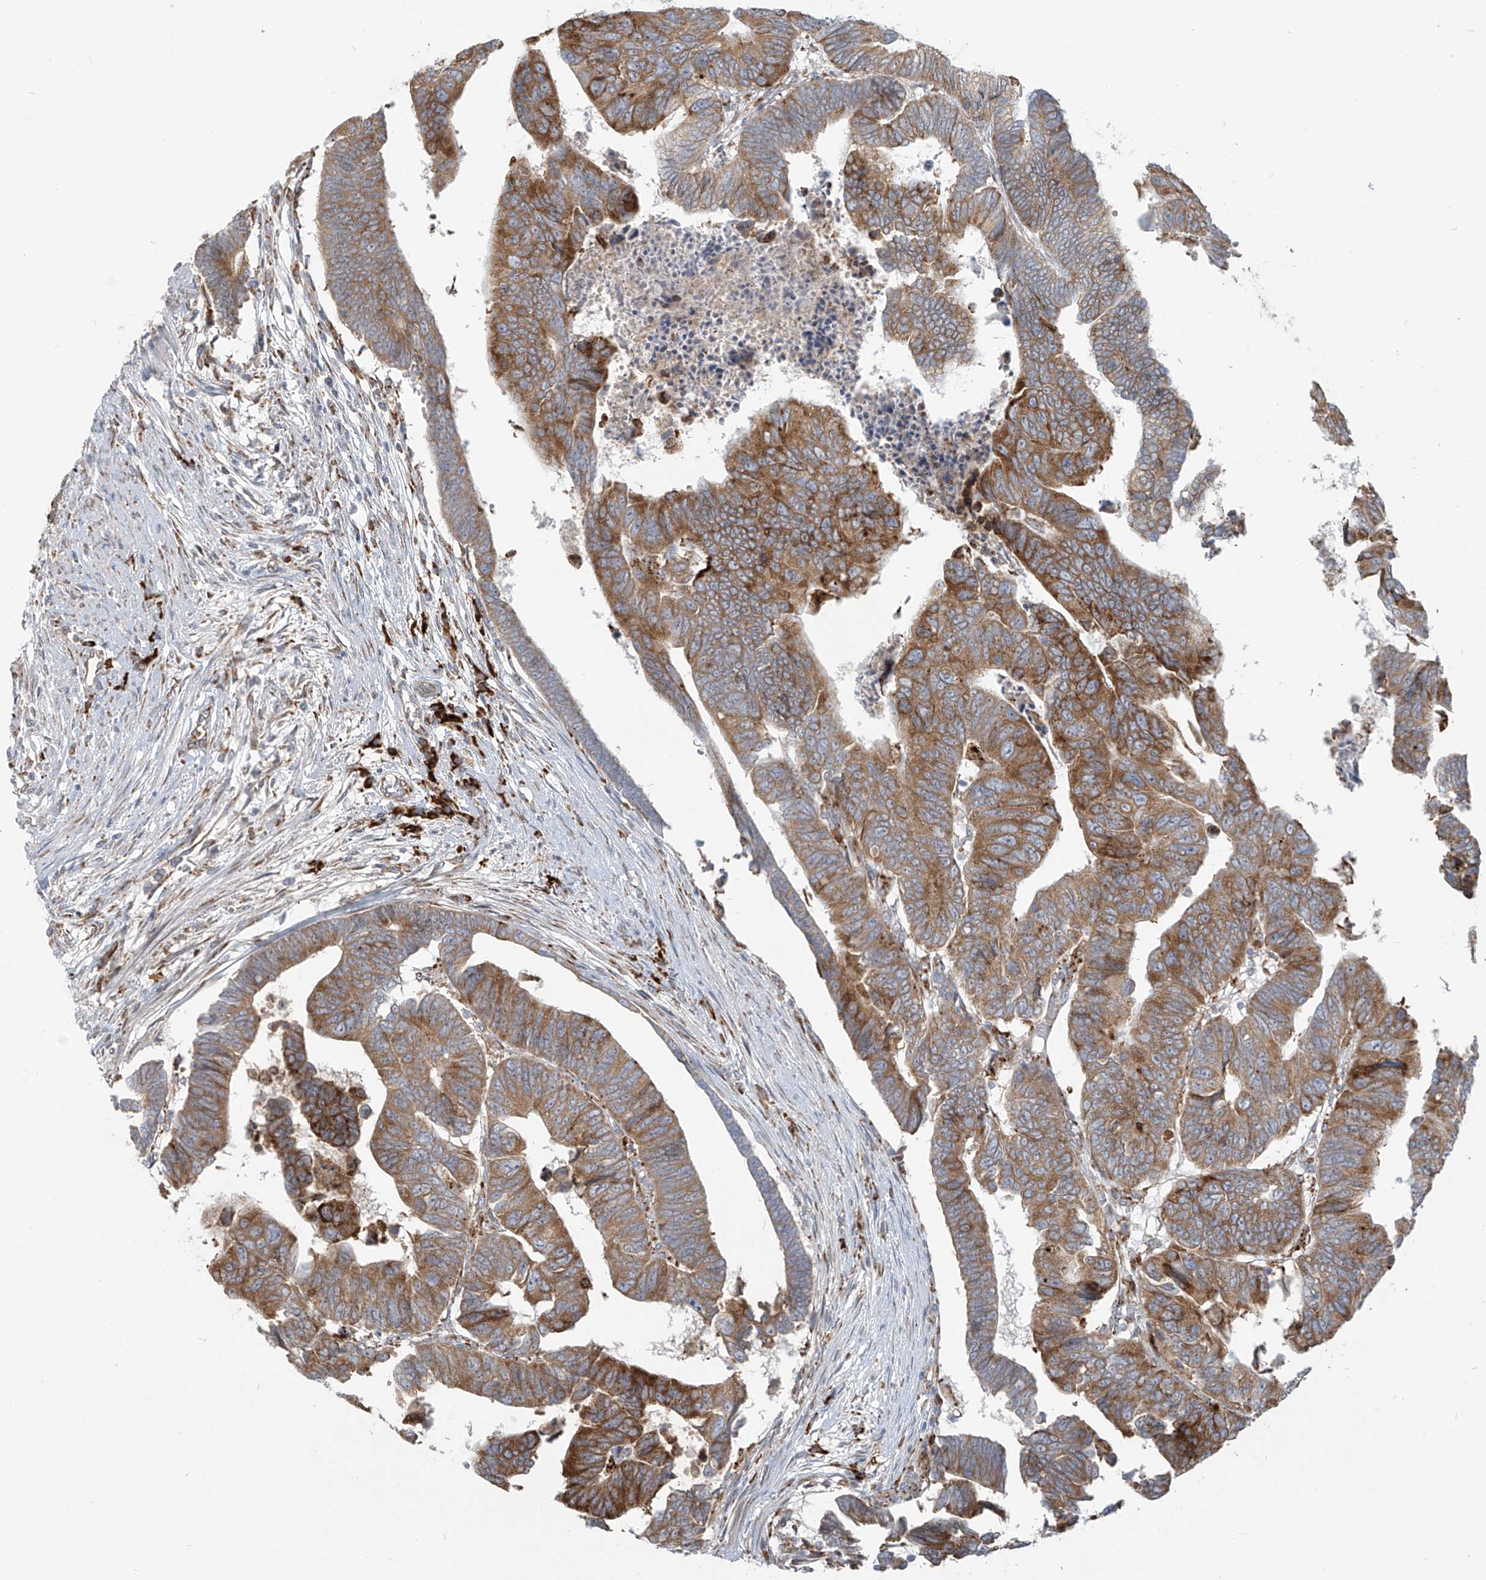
{"staining": {"intensity": "moderate", "quantity": ">75%", "location": "cytoplasmic/membranous"}, "tissue": "colorectal cancer", "cell_type": "Tumor cells", "image_type": "cancer", "snomed": [{"axis": "morphology", "description": "Adenocarcinoma, NOS"}, {"axis": "topography", "description": "Rectum"}], "caption": "A high-resolution photomicrograph shows IHC staining of colorectal adenocarcinoma, which demonstrates moderate cytoplasmic/membranous positivity in approximately >75% of tumor cells.", "gene": "KATNIP", "patient": {"sex": "female", "age": 65}}